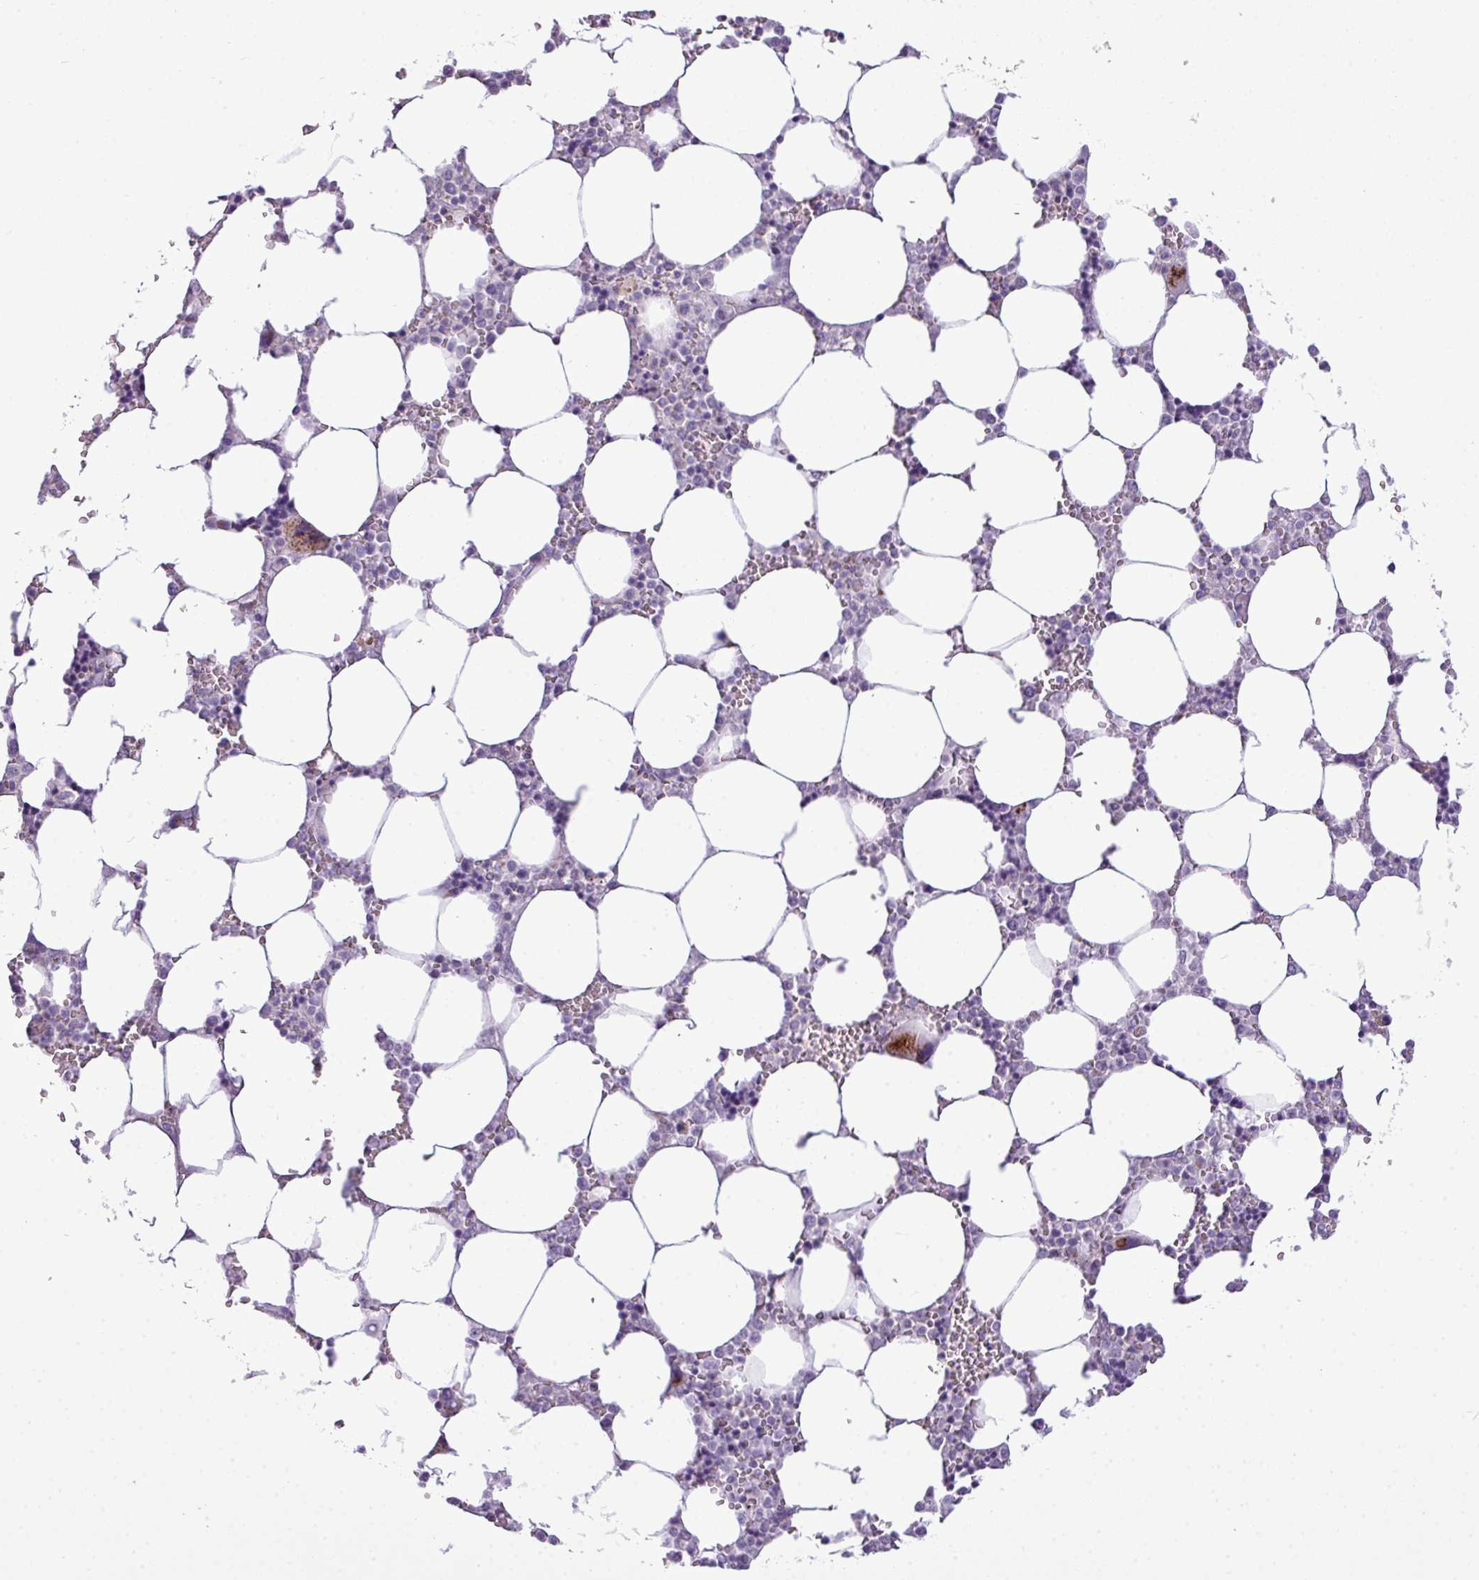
{"staining": {"intensity": "moderate", "quantity": "<25%", "location": "cytoplasmic/membranous"}, "tissue": "bone marrow", "cell_type": "Hematopoietic cells", "image_type": "normal", "snomed": [{"axis": "morphology", "description": "Normal tissue, NOS"}, {"axis": "topography", "description": "Bone marrow"}], "caption": "A high-resolution image shows immunohistochemistry (IHC) staining of unremarkable bone marrow, which displays moderate cytoplasmic/membranous positivity in approximately <25% of hematopoietic cells.", "gene": "FAM43A", "patient": {"sex": "male", "age": 64}}